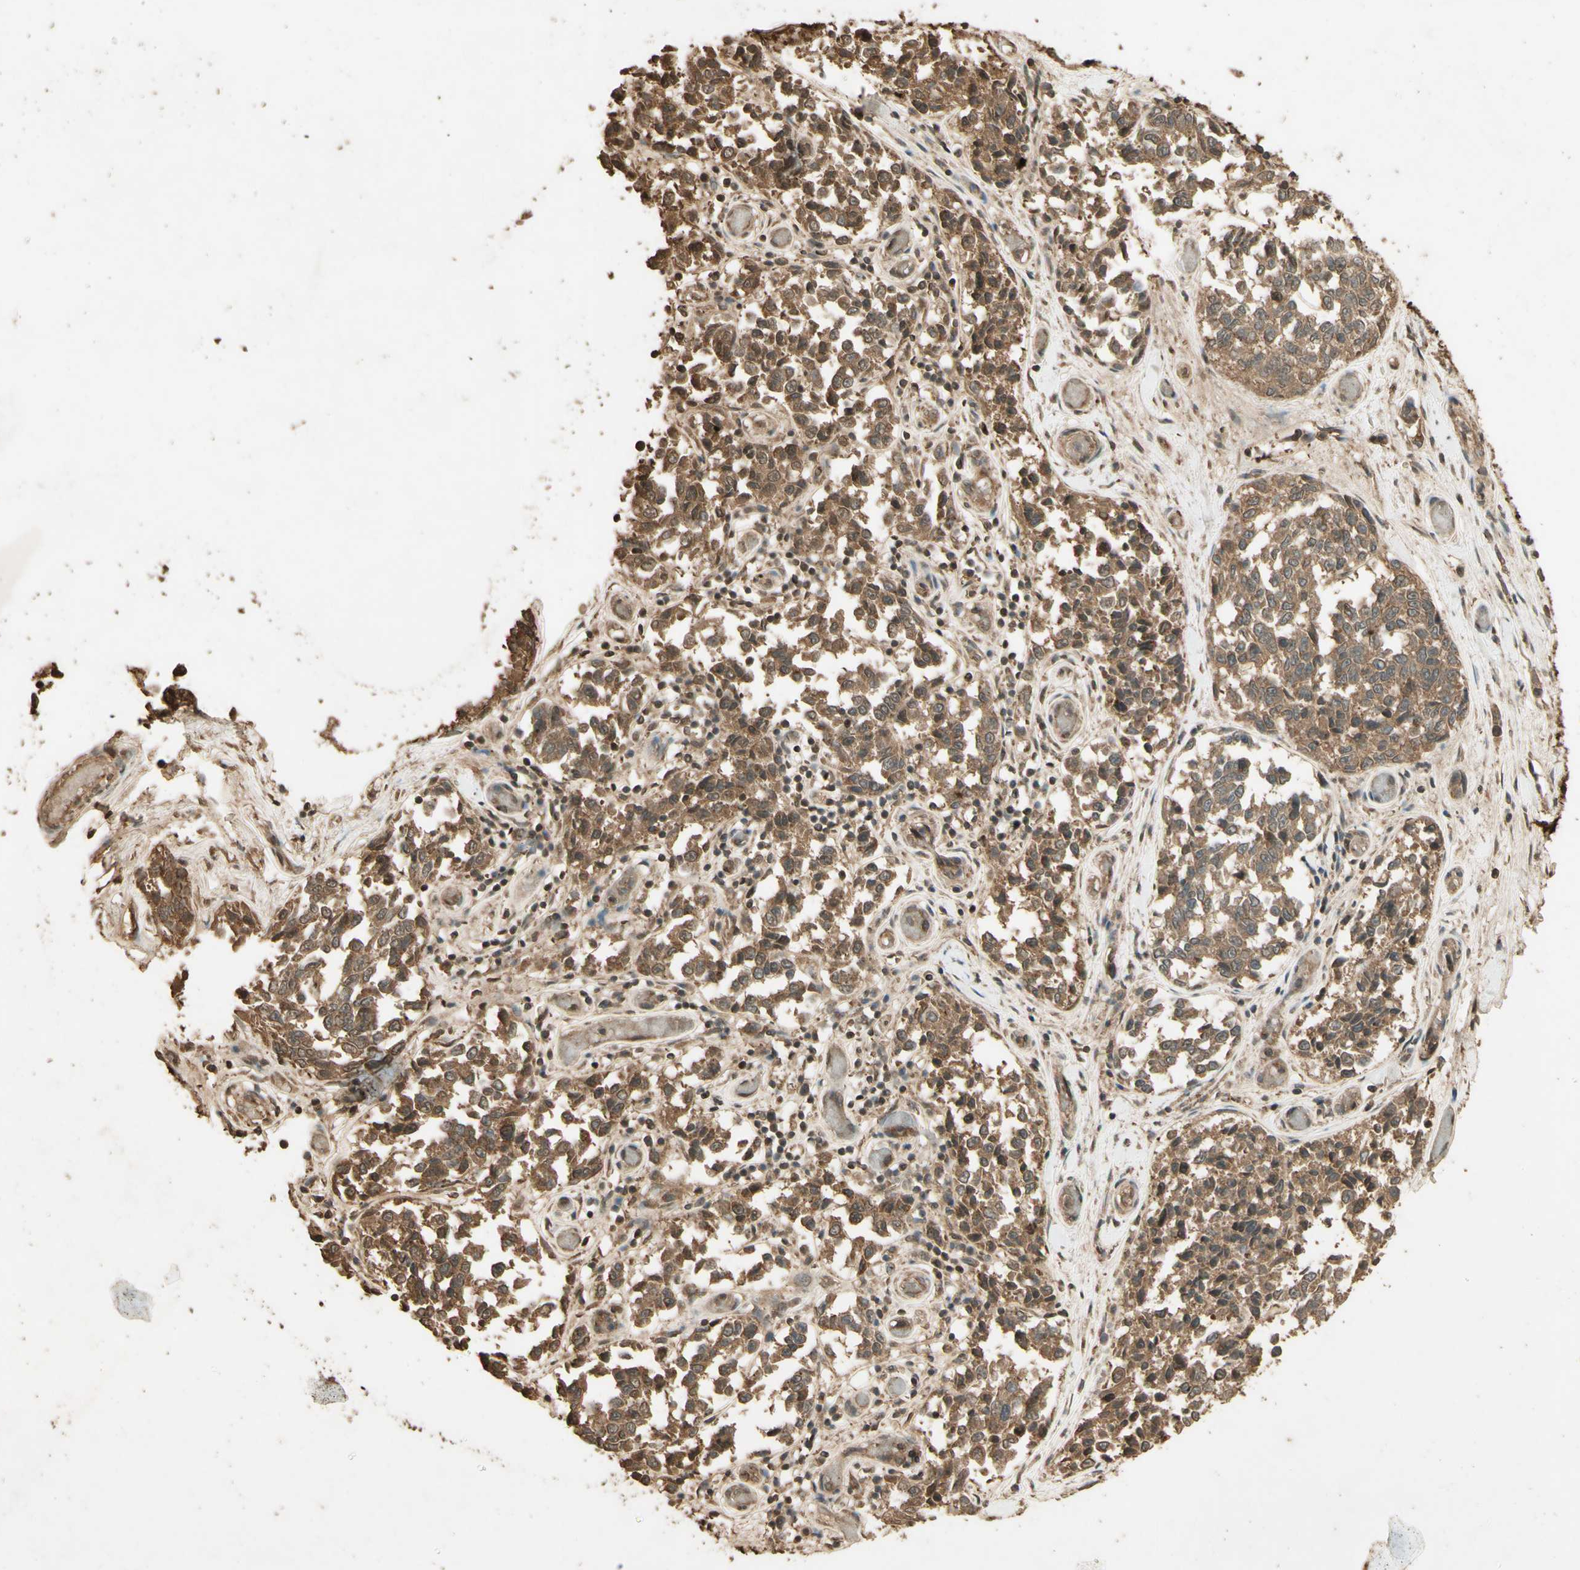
{"staining": {"intensity": "moderate", "quantity": ">75%", "location": "cytoplasmic/membranous"}, "tissue": "melanoma", "cell_type": "Tumor cells", "image_type": "cancer", "snomed": [{"axis": "morphology", "description": "Malignant melanoma, NOS"}, {"axis": "topography", "description": "Skin"}], "caption": "A brown stain labels moderate cytoplasmic/membranous expression of a protein in human melanoma tumor cells.", "gene": "SMAD9", "patient": {"sex": "female", "age": 64}}